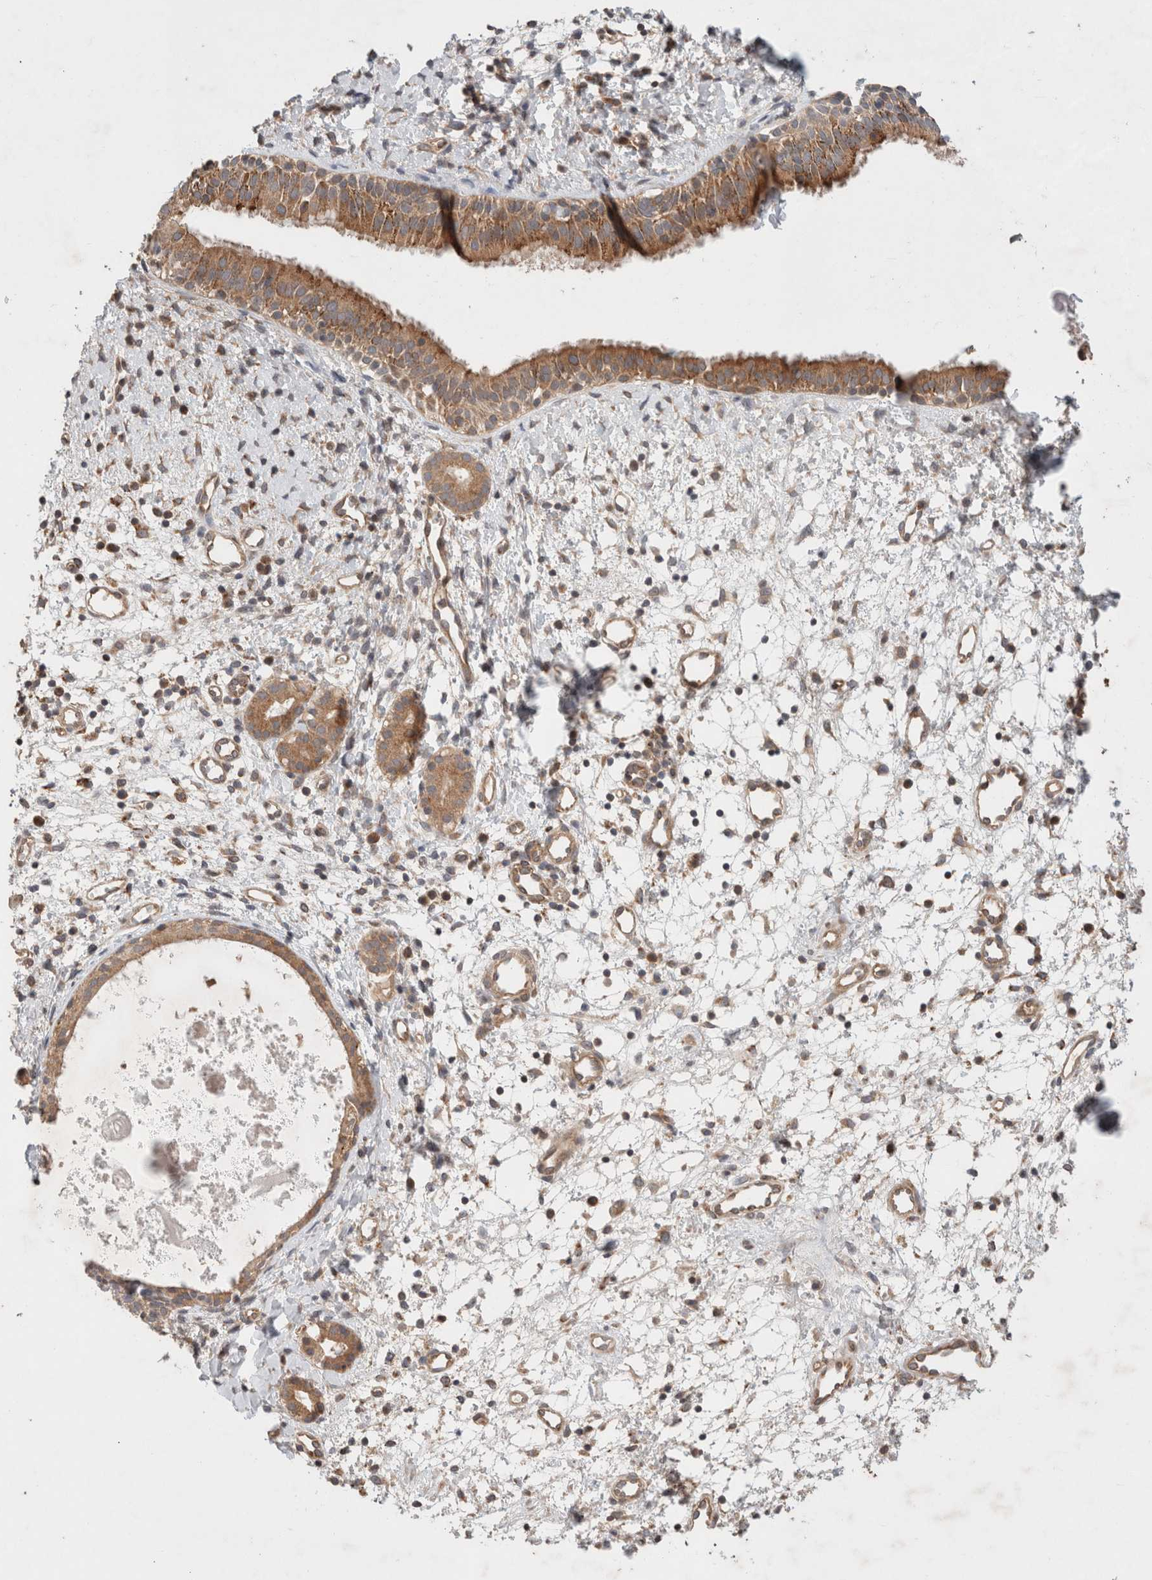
{"staining": {"intensity": "moderate", "quantity": ">75%", "location": "cytoplasmic/membranous"}, "tissue": "nasopharynx", "cell_type": "Respiratory epithelial cells", "image_type": "normal", "snomed": [{"axis": "morphology", "description": "Normal tissue, NOS"}, {"axis": "topography", "description": "Nasopharynx"}], "caption": "A brown stain shows moderate cytoplasmic/membranous expression of a protein in respiratory epithelial cells of normal nasopharynx.", "gene": "HROB", "patient": {"sex": "male", "age": 22}}